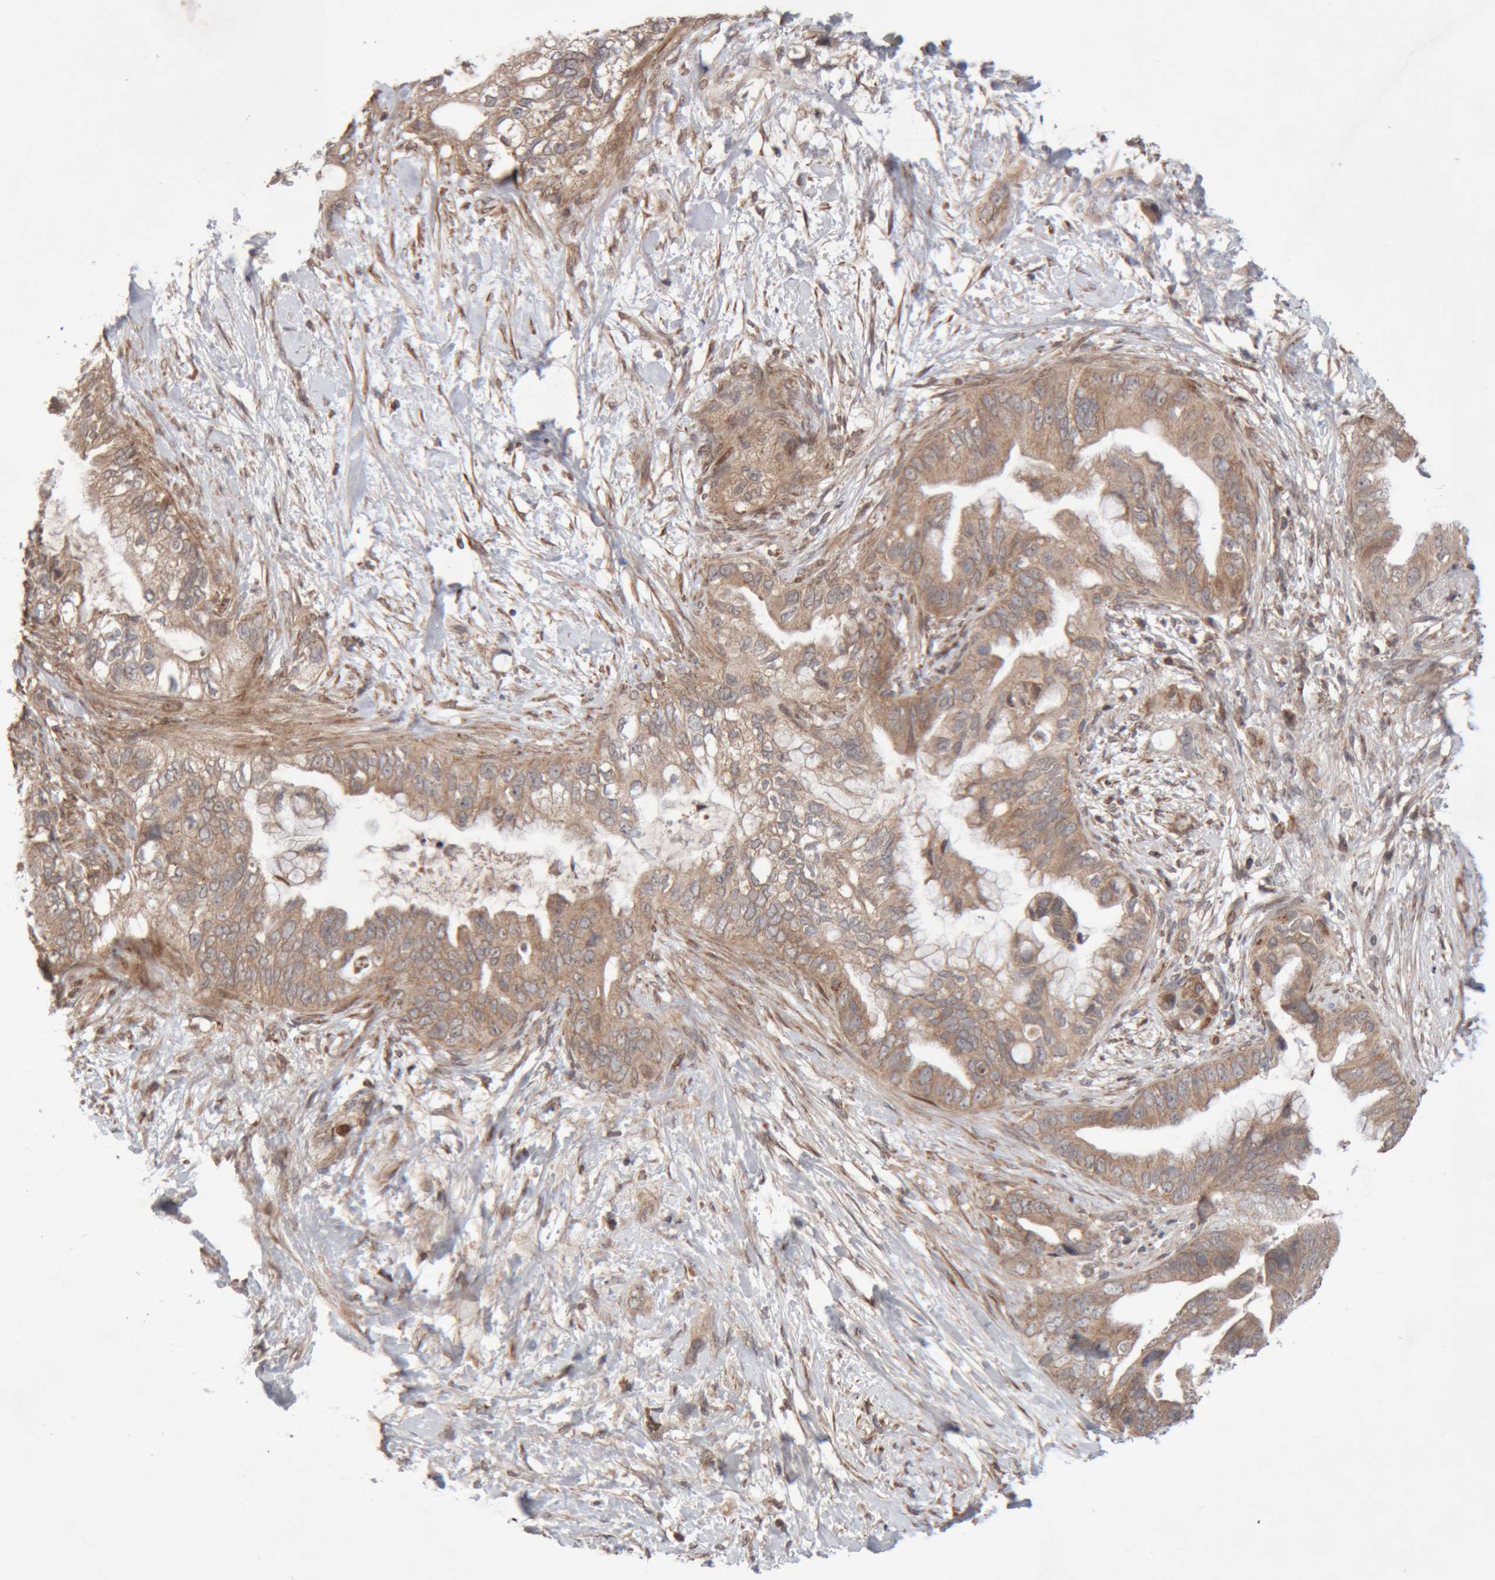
{"staining": {"intensity": "moderate", "quantity": ">75%", "location": "cytoplasmic/membranous"}, "tissue": "pancreatic cancer", "cell_type": "Tumor cells", "image_type": "cancer", "snomed": [{"axis": "morphology", "description": "Adenocarcinoma, NOS"}, {"axis": "topography", "description": "Pancreas"}], "caption": "An image of adenocarcinoma (pancreatic) stained for a protein reveals moderate cytoplasmic/membranous brown staining in tumor cells.", "gene": "KIF21B", "patient": {"sex": "female", "age": 56}}